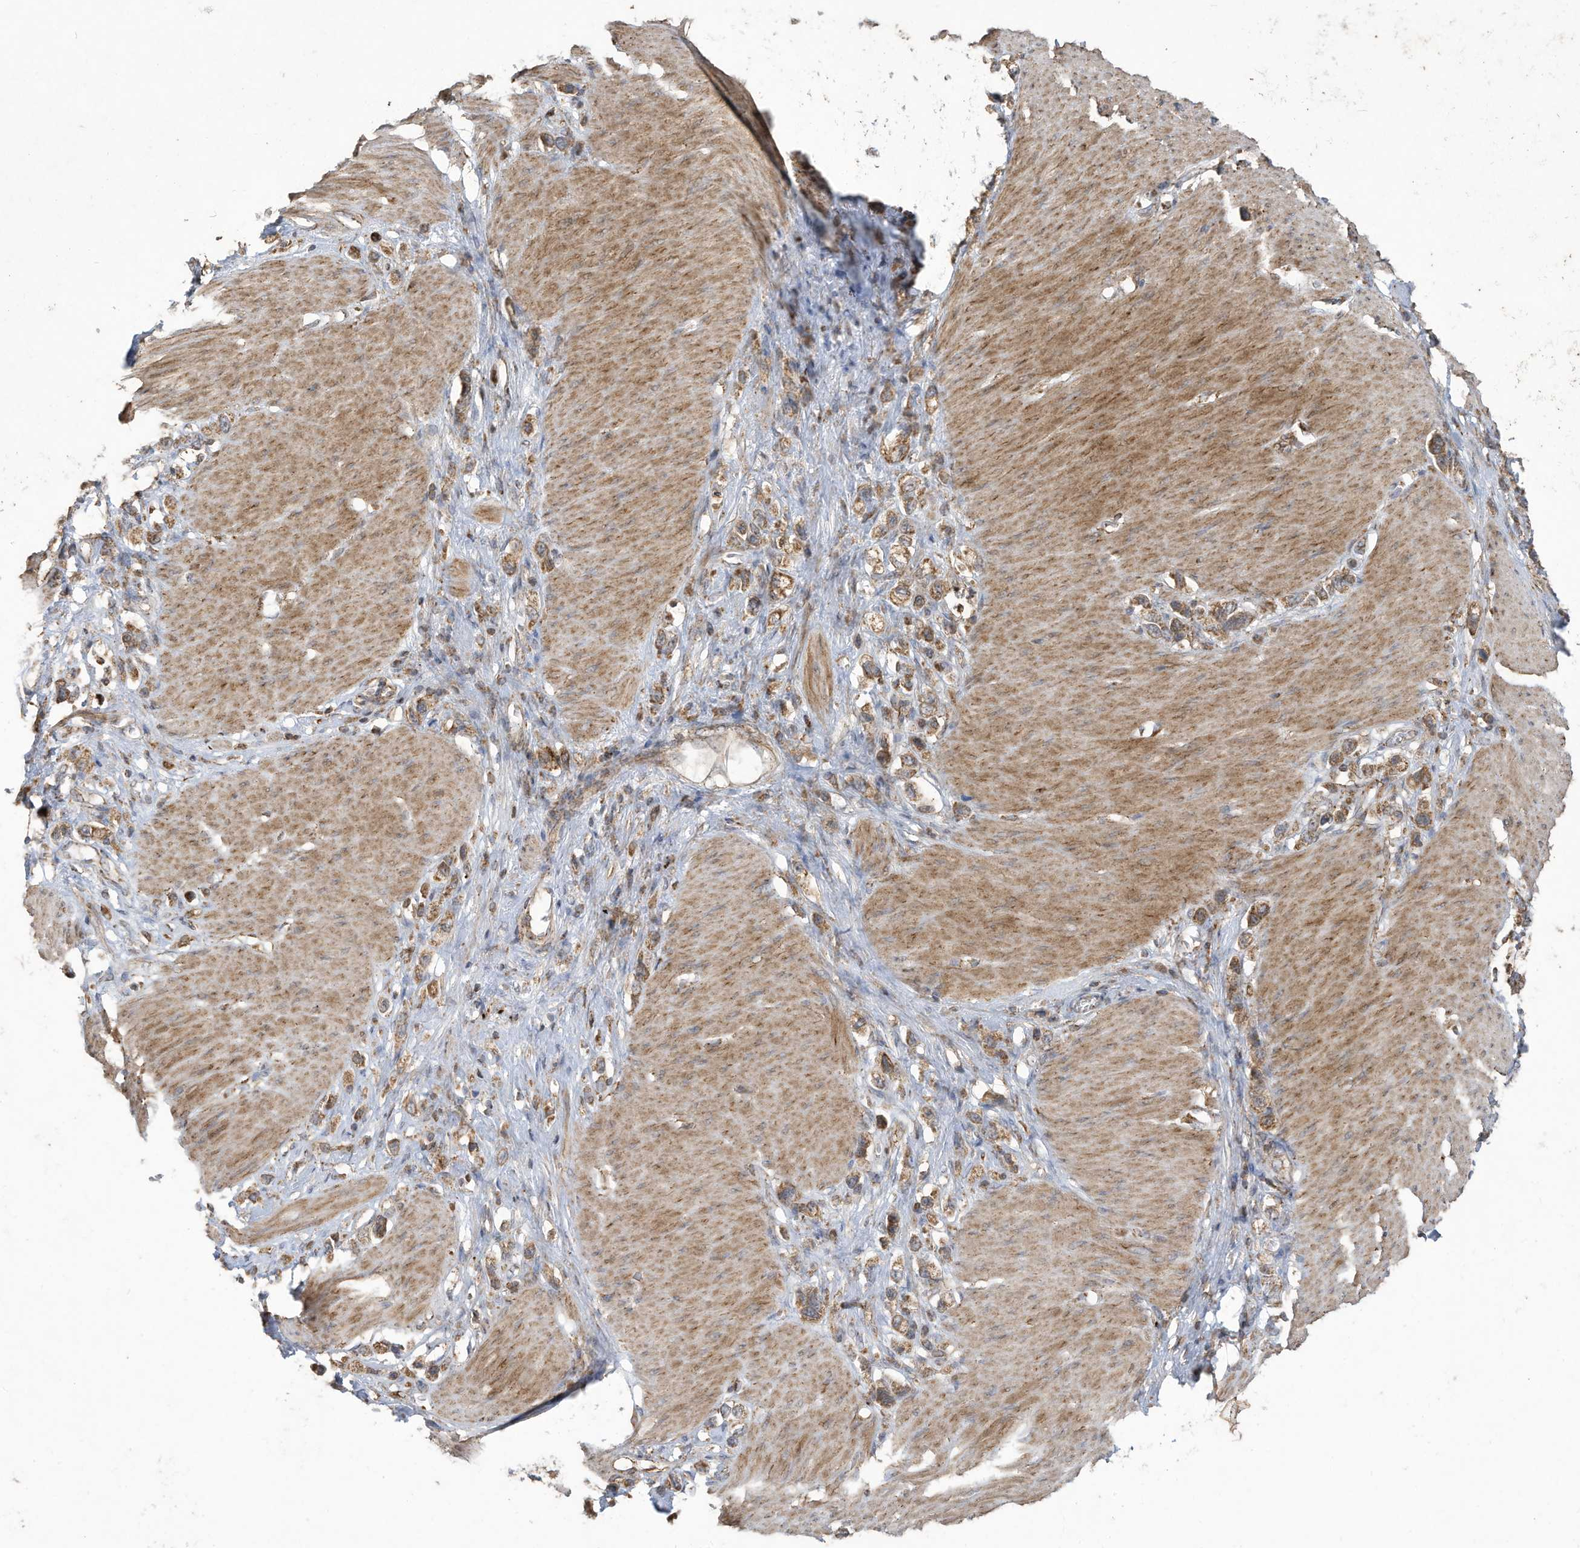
{"staining": {"intensity": "moderate", "quantity": ">75%", "location": "cytoplasmic/membranous"}, "tissue": "stomach cancer", "cell_type": "Tumor cells", "image_type": "cancer", "snomed": [{"axis": "morphology", "description": "Normal tissue, NOS"}, {"axis": "morphology", "description": "Adenocarcinoma, NOS"}, {"axis": "topography", "description": "Stomach, upper"}, {"axis": "topography", "description": "Stomach"}], "caption": "IHC micrograph of neoplastic tissue: human stomach cancer stained using immunohistochemistry shows medium levels of moderate protein expression localized specifically in the cytoplasmic/membranous of tumor cells, appearing as a cytoplasmic/membranous brown color.", "gene": "C2orf74", "patient": {"sex": "female", "age": 65}}